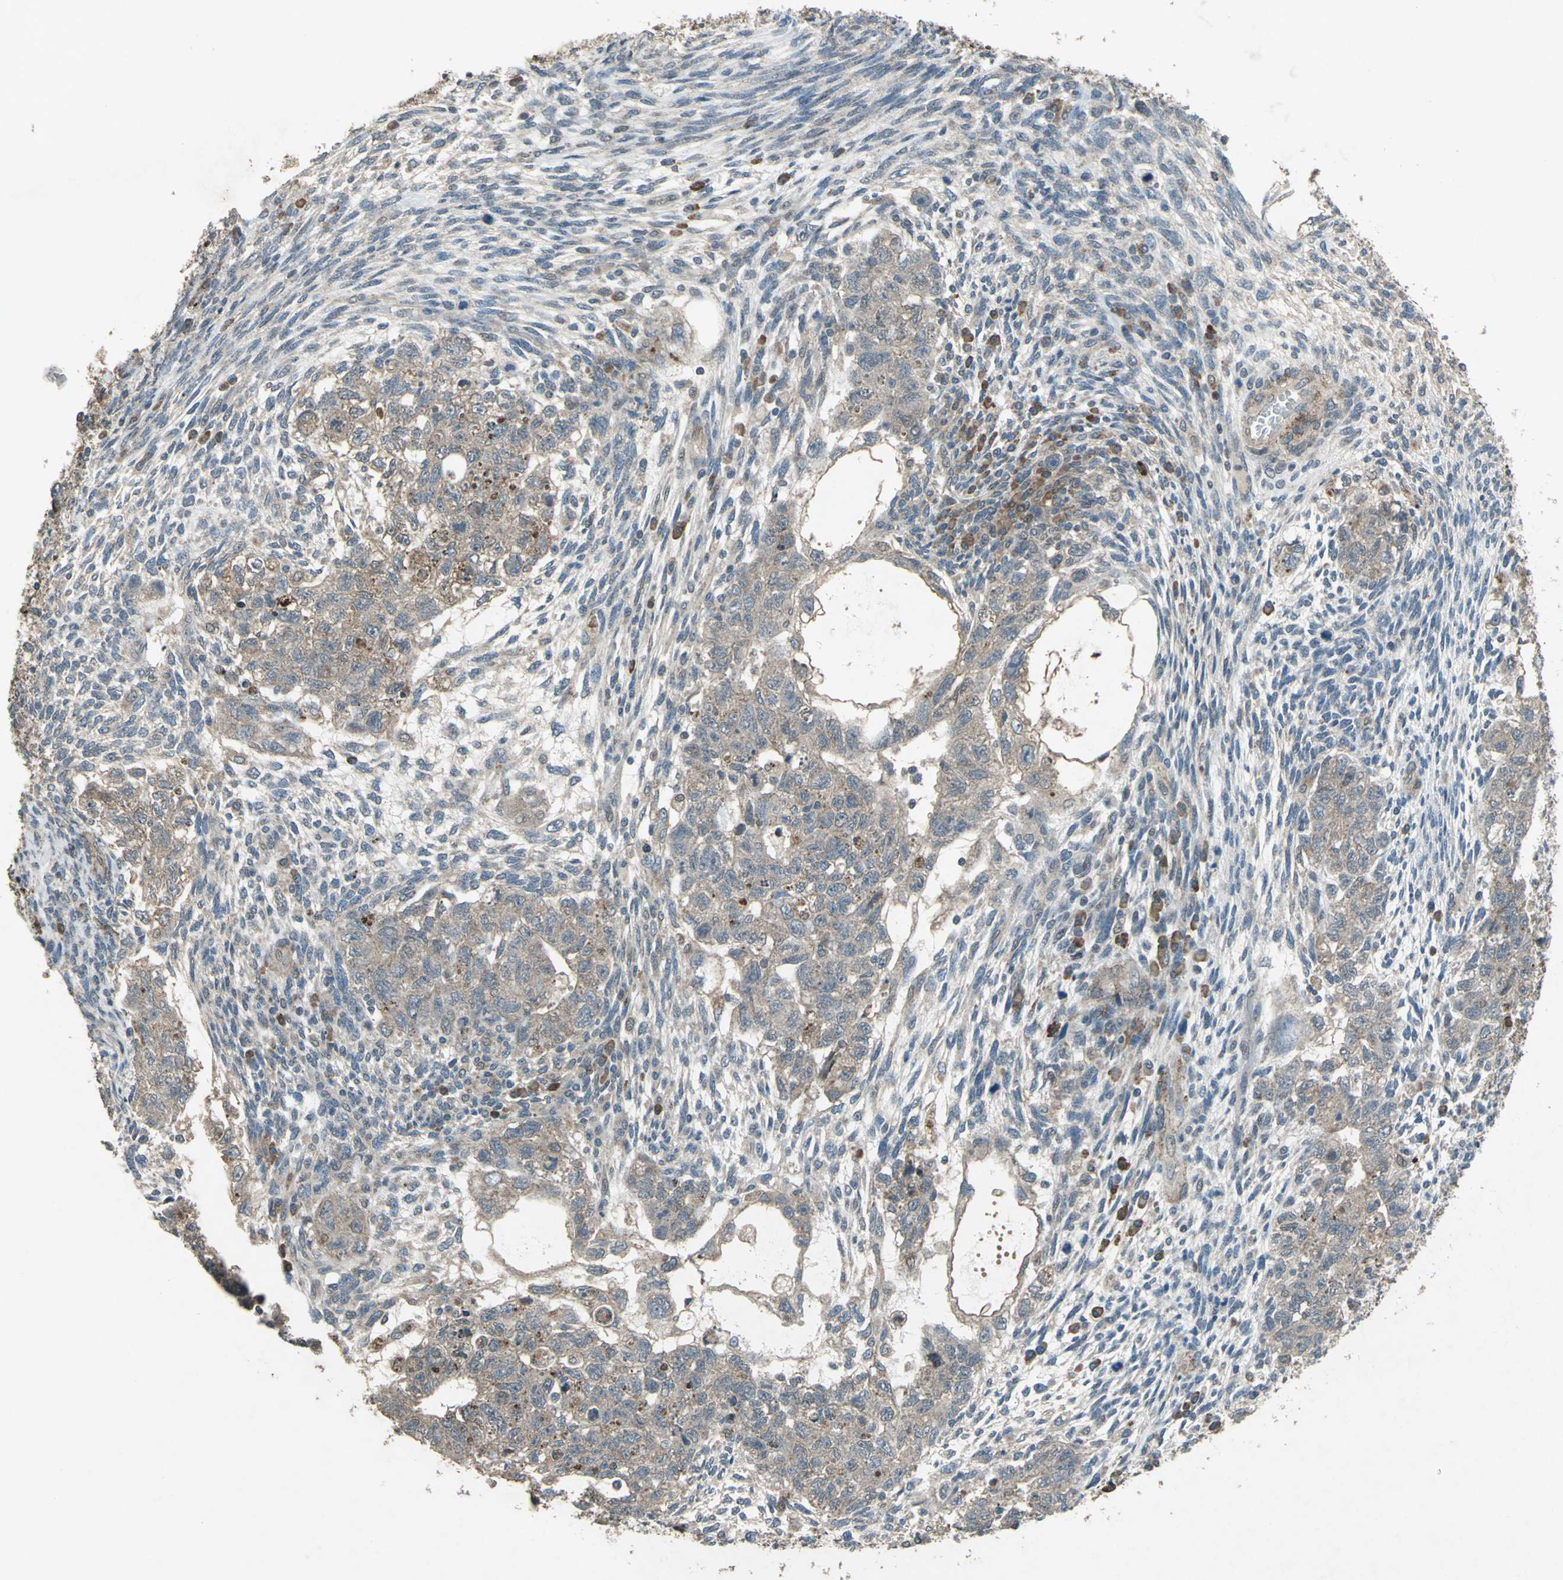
{"staining": {"intensity": "weak", "quantity": ">75%", "location": "cytoplasmic/membranous"}, "tissue": "testis cancer", "cell_type": "Tumor cells", "image_type": "cancer", "snomed": [{"axis": "morphology", "description": "Normal tissue, NOS"}, {"axis": "morphology", "description": "Carcinoma, Embryonal, NOS"}, {"axis": "topography", "description": "Testis"}], "caption": "Protein expression analysis of human embryonal carcinoma (testis) reveals weak cytoplasmic/membranous positivity in approximately >75% of tumor cells.", "gene": "SEPTIN4", "patient": {"sex": "male", "age": 36}}